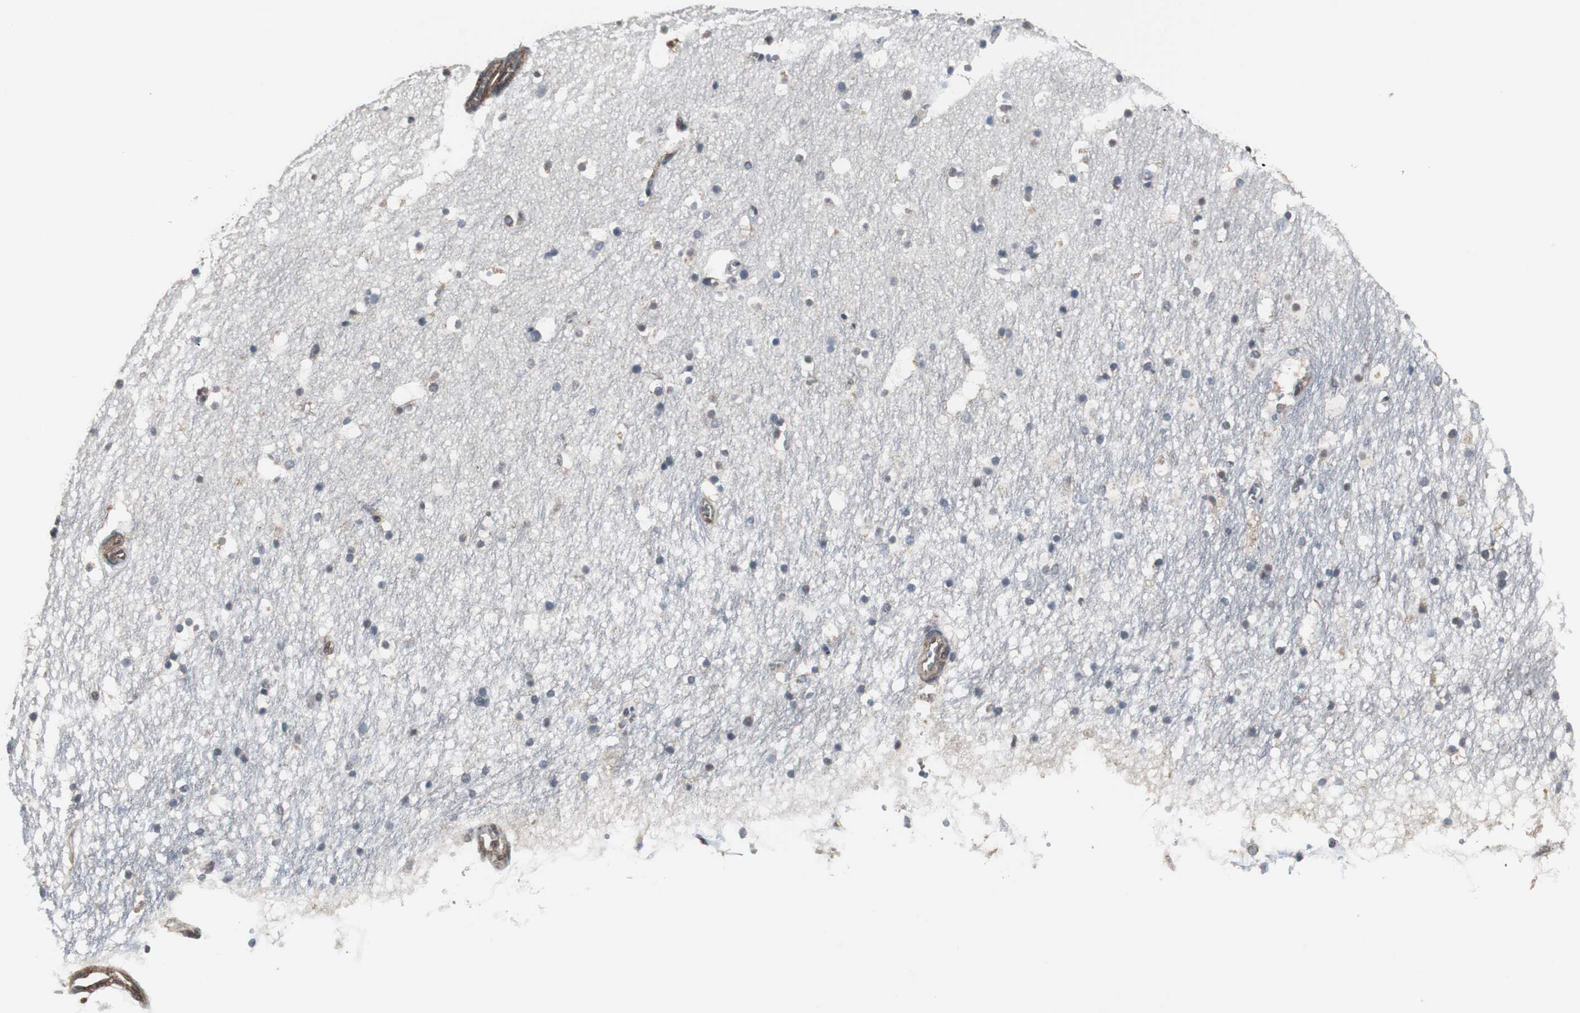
{"staining": {"intensity": "negative", "quantity": "none", "location": "none"}, "tissue": "hippocampus", "cell_type": "Glial cells", "image_type": "normal", "snomed": [{"axis": "morphology", "description": "Normal tissue, NOS"}, {"axis": "topography", "description": "Hippocampus"}], "caption": "Immunohistochemistry histopathology image of benign hippocampus: hippocampus stained with DAB (3,3'-diaminobenzidine) exhibits no significant protein positivity in glial cells. (Brightfield microscopy of DAB IHC at high magnification).", "gene": "RELA", "patient": {"sex": "male", "age": 45}}